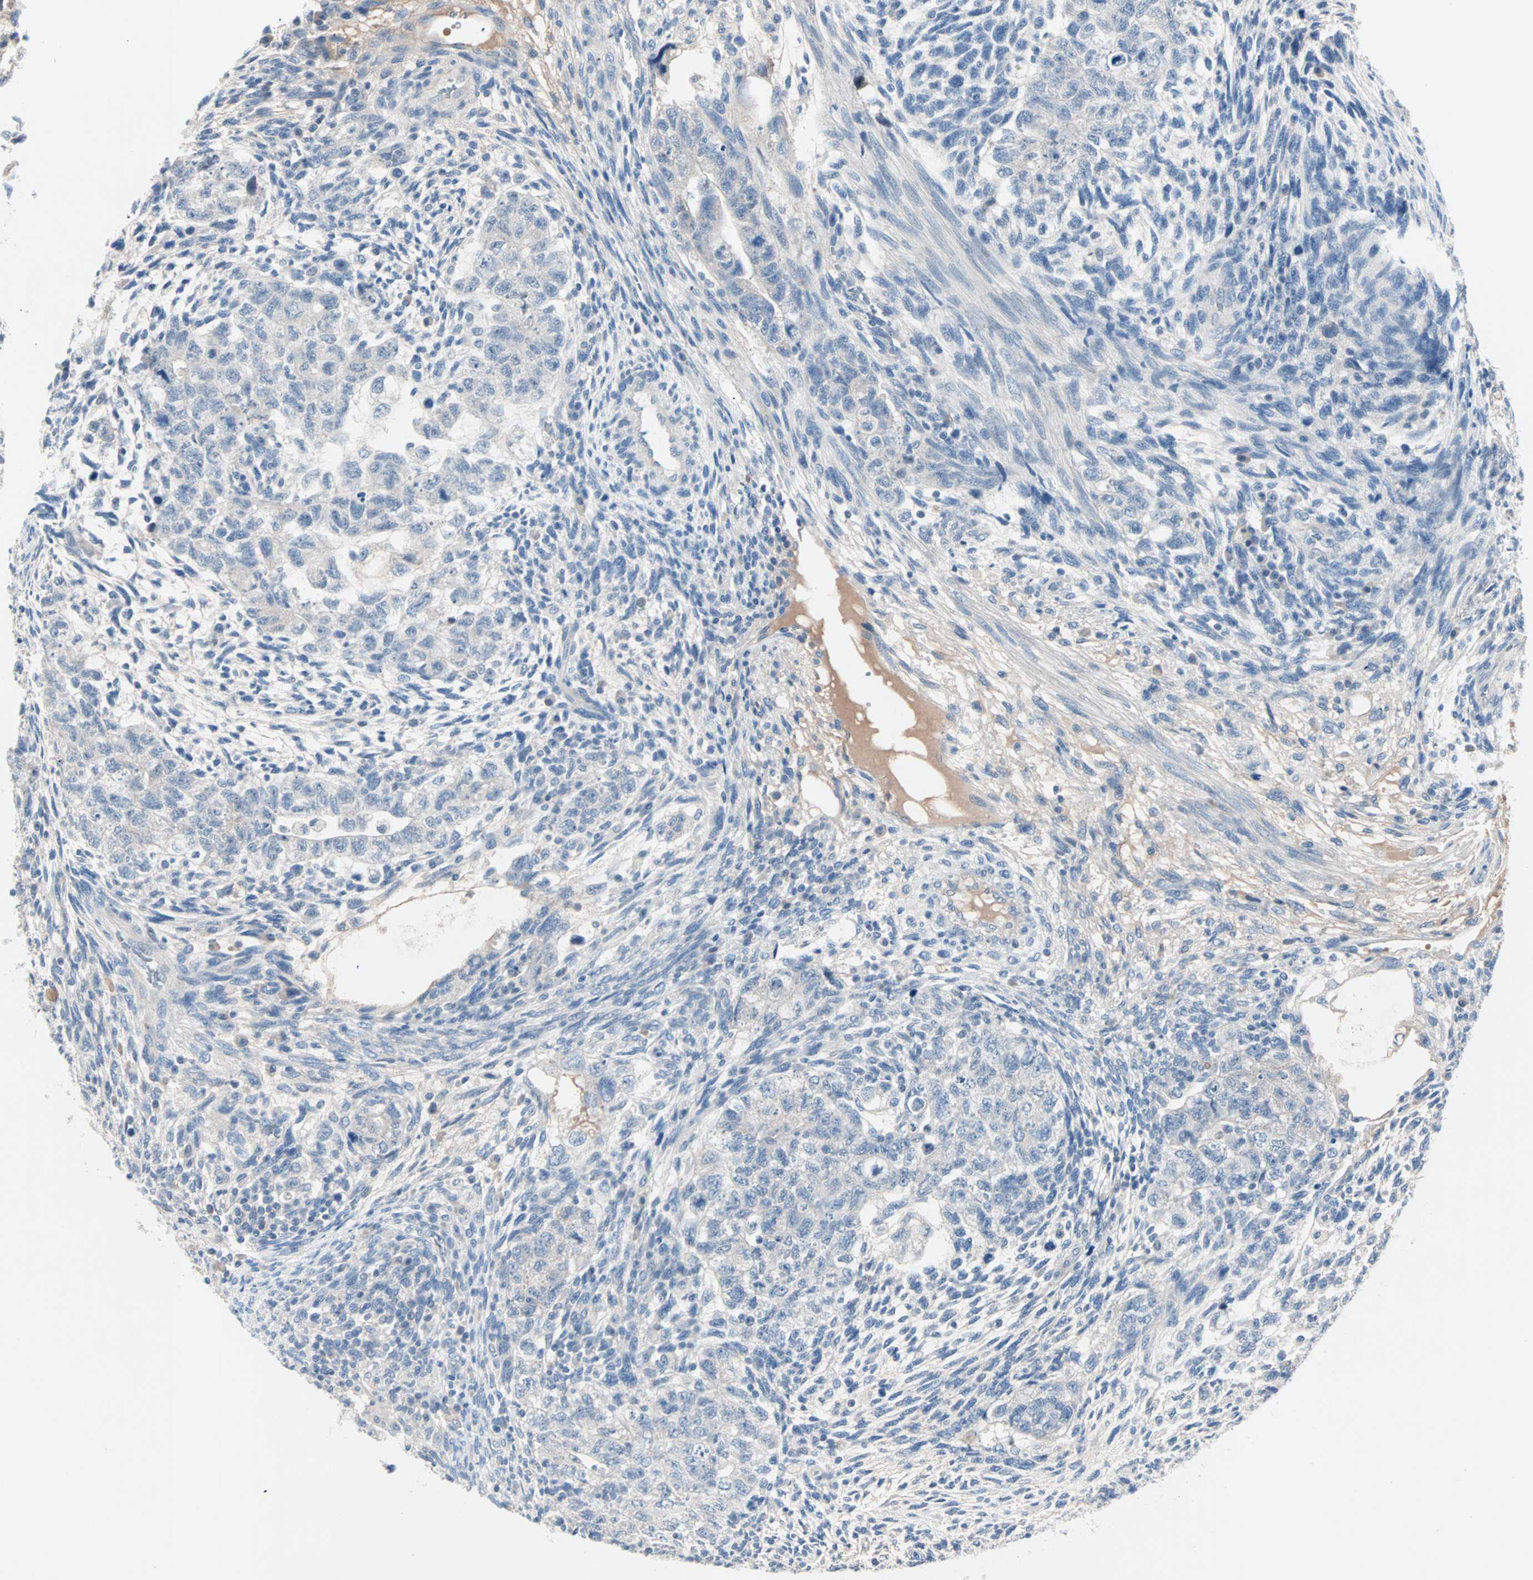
{"staining": {"intensity": "negative", "quantity": "none", "location": "none"}, "tissue": "testis cancer", "cell_type": "Tumor cells", "image_type": "cancer", "snomed": [{"axis": "morphology", "description": "Normal tissue, NOS"}, {"axis": "morphology", "description": "Carcinoma, Embryonal, NOS"}, {"axis": "topography", "description": "Testis"}], "caption": "High magnification brightfield microscopy of testis cancer stained with DAB (3,3'-diaminobenzidine) (brown) and counterstained with hematoxylin (blue): tumor cells show no significant staining. (IHC, brightfield microscopy, high magnification).", "gene": "NEFH", "patient": {"sex": "male", "age": 36}}